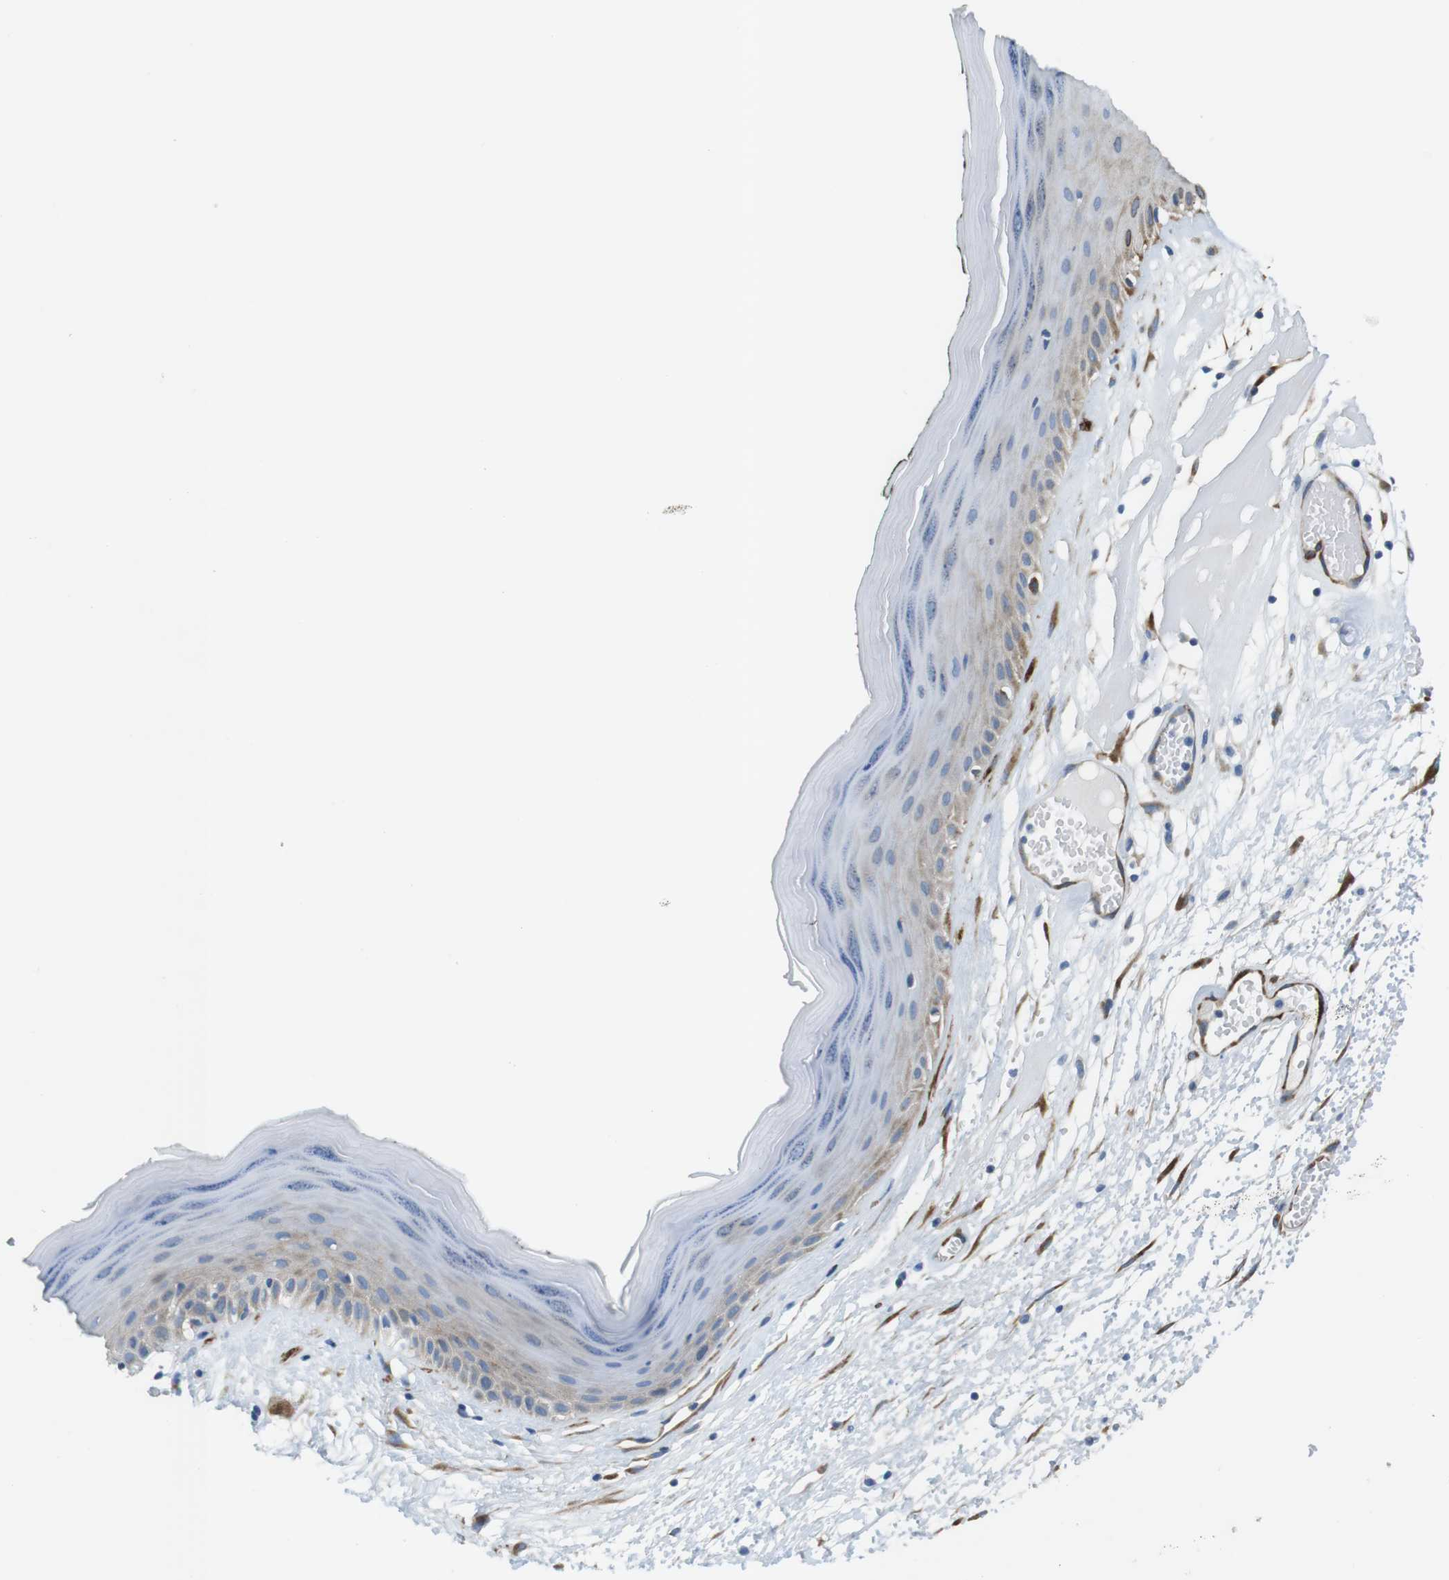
{"staining": {"intensity": "moderate", "quantity": ">75%", "location": "cytoplasmic/membranous"}, "tissue": "skin", "cell_type": "Epidermal cells", "image_type": "normal", "snomed": [{"axis": "morphology", "description": "Normal tissue, NOS"}, {"axis": "morphology", "description": "Inflammation, NOS"}, {"axis": "topography", "description": "Vulva"}], "caption": "Brown immunohistochemical staining in normal human skin demonstrates moderate cytoplasmic/membranous expression in about >75% of epidermal cells.", "gene": "EMP2", "patient": {"sex": "female", "age": 84}}